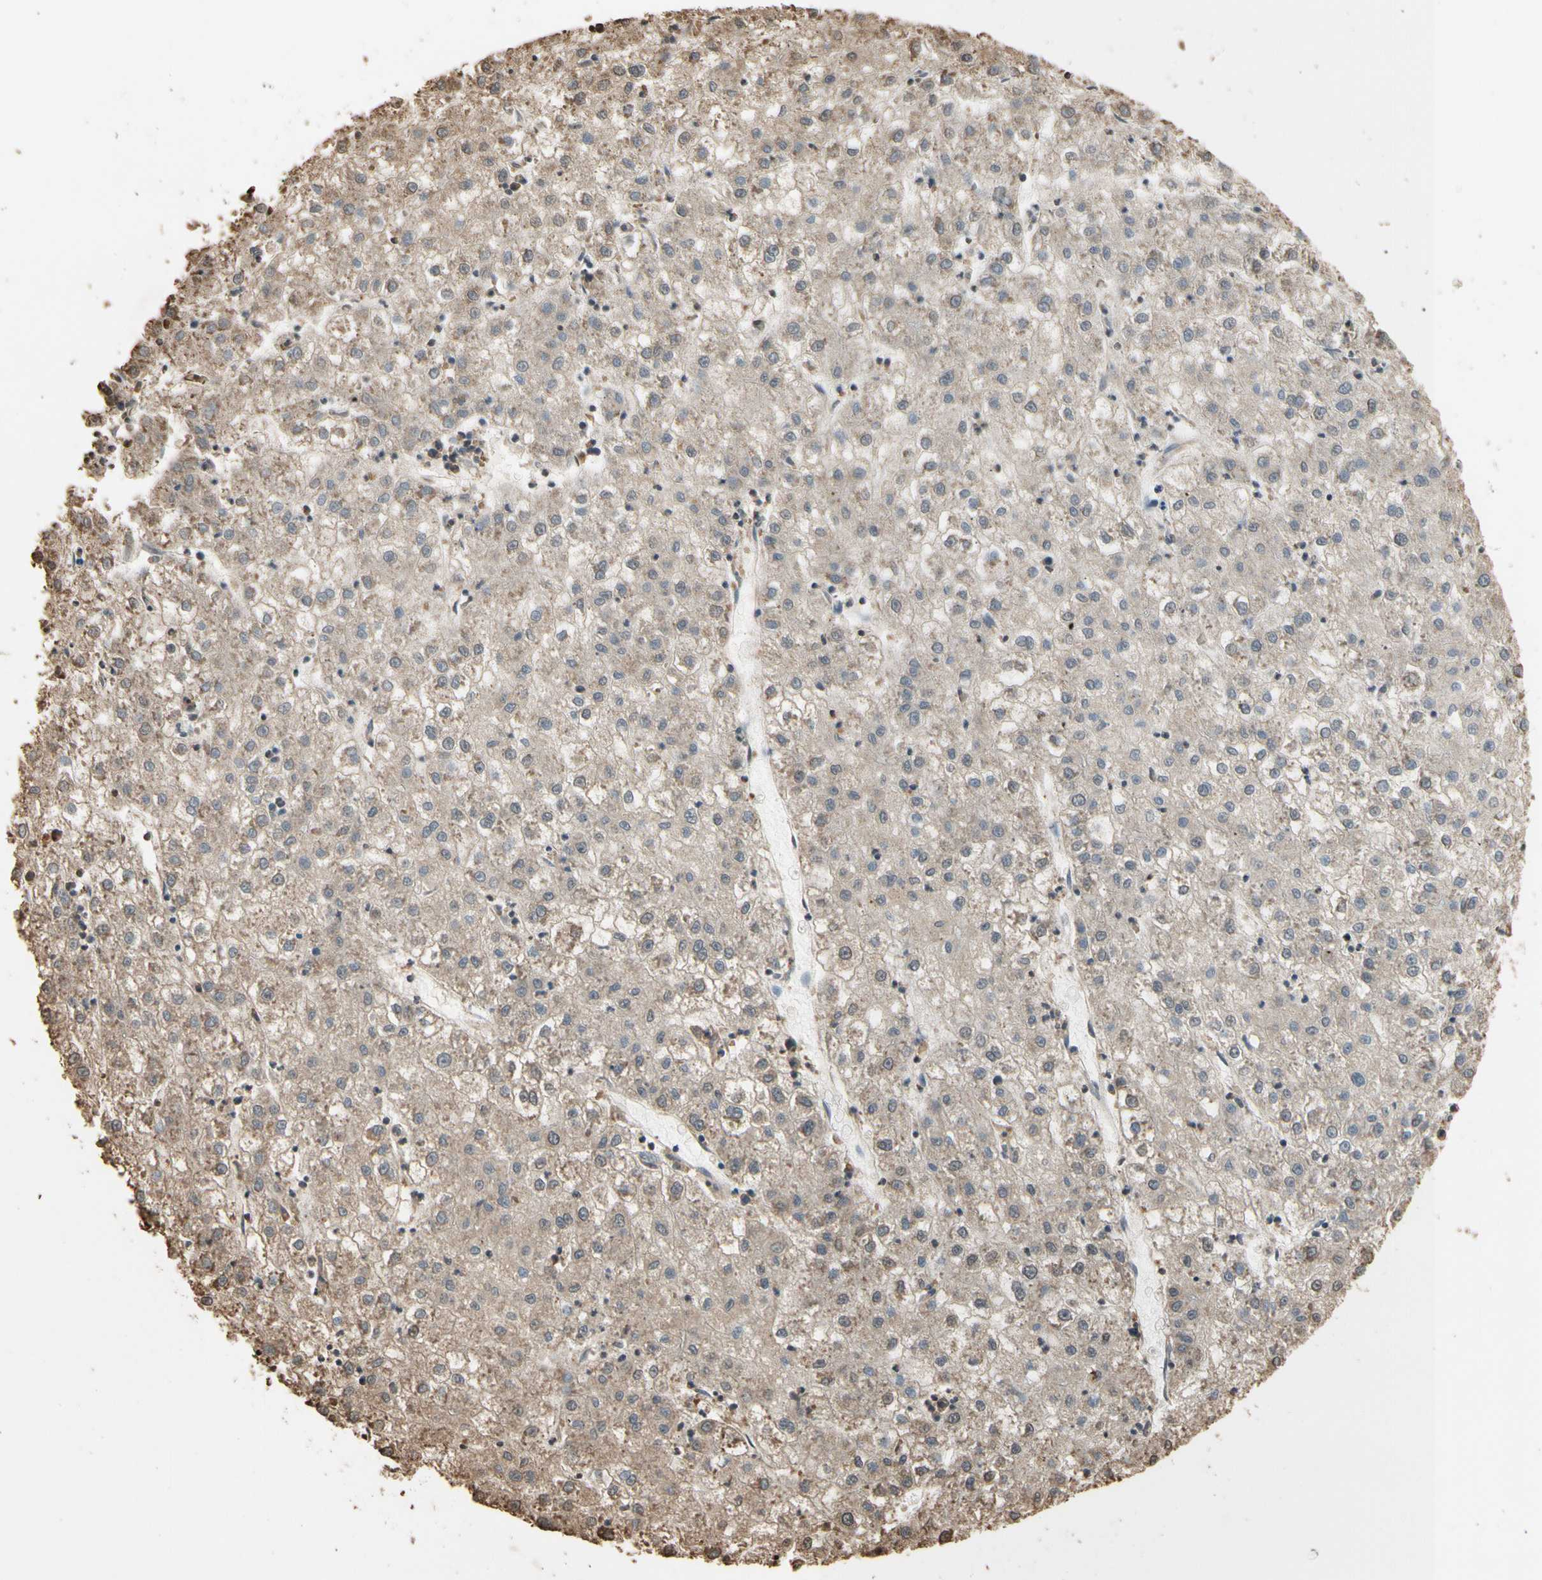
{"staining": {"intensity": "weak", "quantity": ">75%", "location": "cytoplasmic/membranous"}, "tissue": "liver cancer", "cell_type": "Tumor cells", "image_type": "cancer", "snomed": [{"axis": "morphology", "description": "Carcinoma, Hepatocellular, NOS"}, {"axis": "topography", "description": "Liver"}], "caption": "IHC (DAB (3,3'-diaminobenzidine)) staining of hepatocellular carcinoma (liver) demonstrates weak cytoplasmic/membranous protein expression in about >75% of tumor cells.", "gene": "TNFSF13B", "patient": {"sex": "male", "age": 72}}